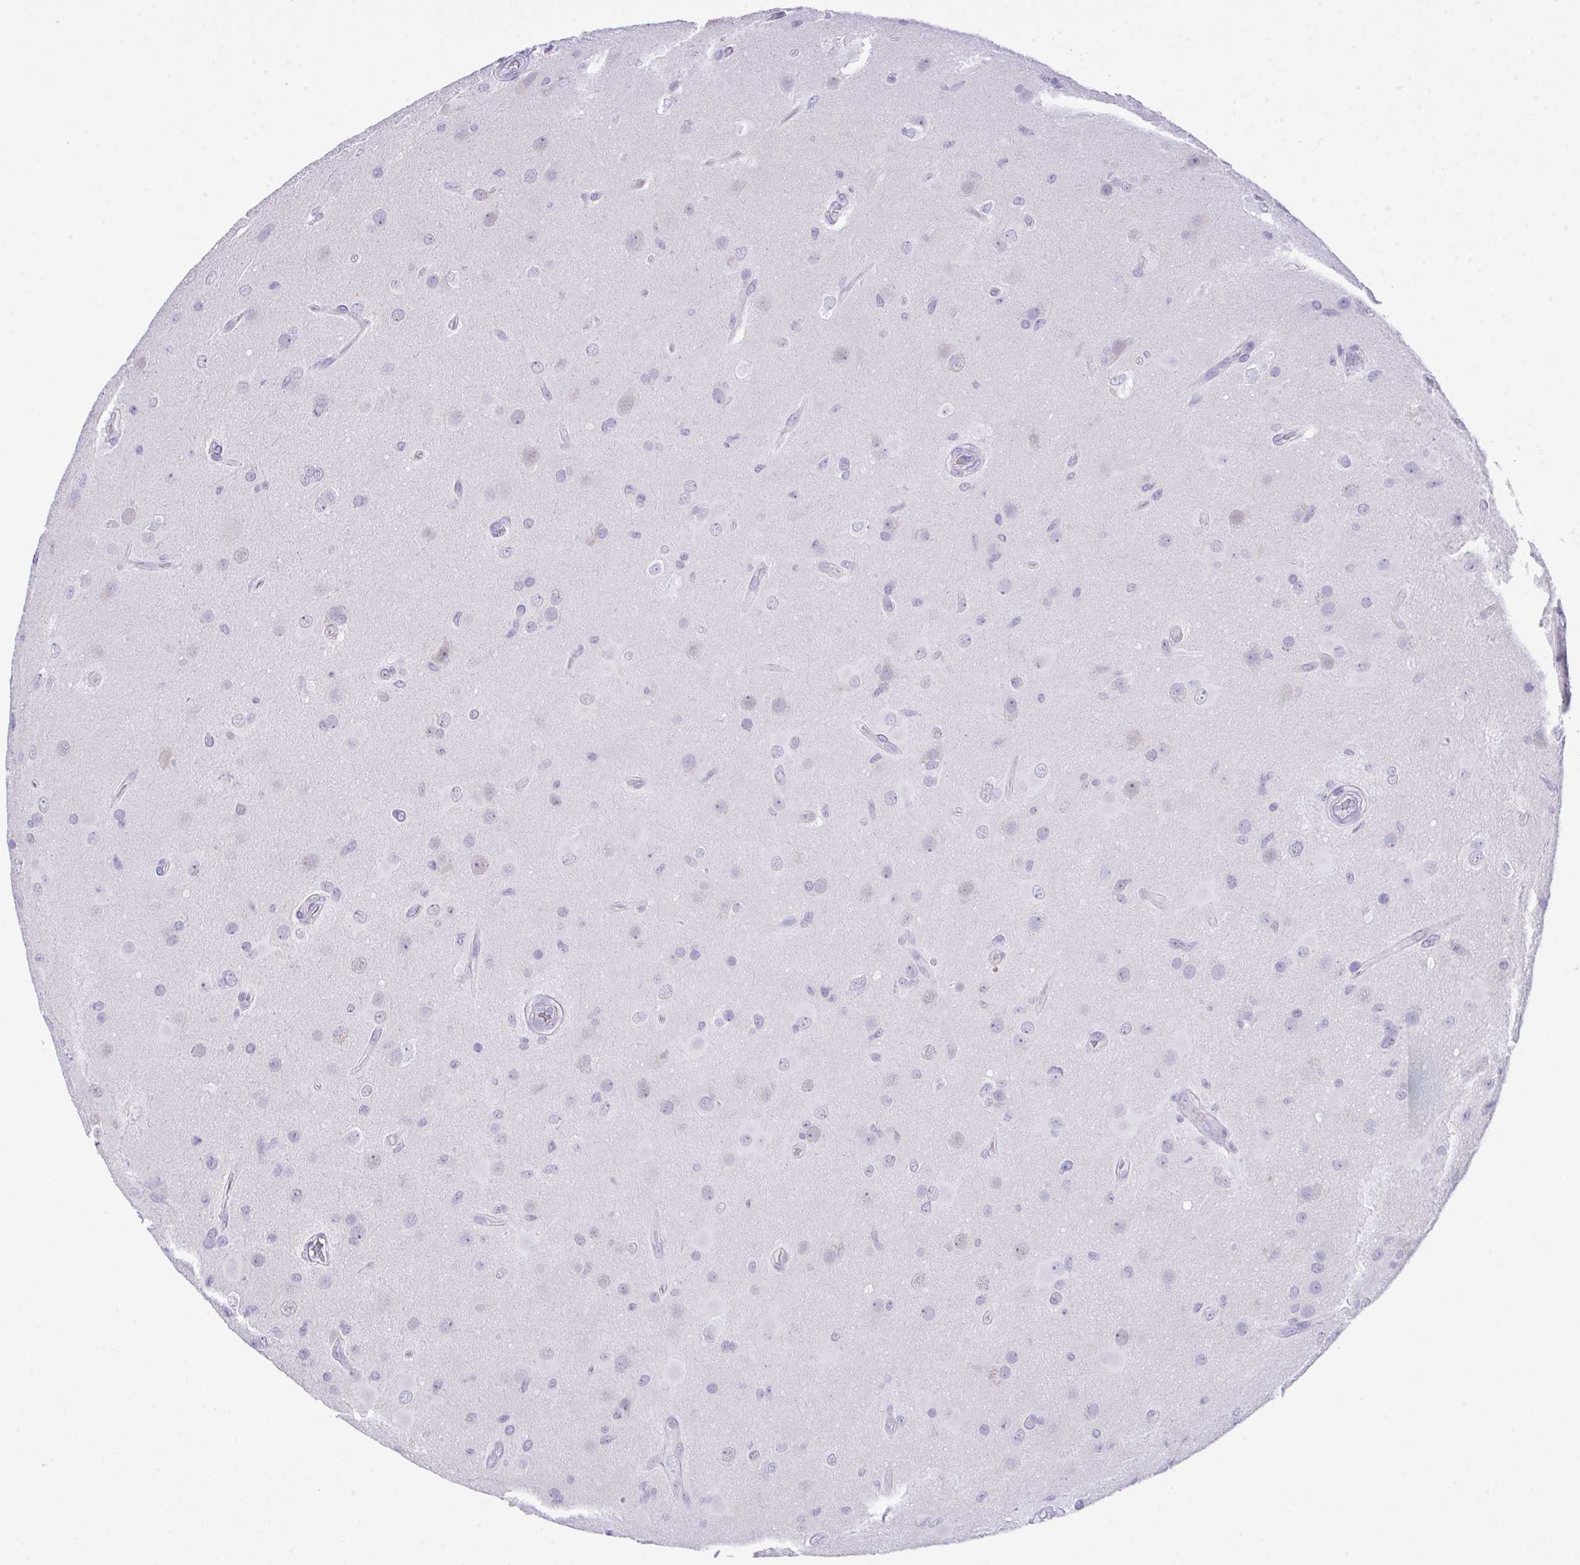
{"staining": {"intensity": "negative", "quantity": "none", "location": "none"}, "tissue": "glioma", "cell_type": "Tumor cells", "image_type": "cancer", "snomed": [{"axis": "morphology", "description": "Glioma, malignant, High grade"}, {"axis": "topography", "description": "Brain"}], "caption": "Tumor cells are negative for brown protein staining in glioma.", "gene": "HOXB4", "patient": {"sex": "male", "age": 53}}